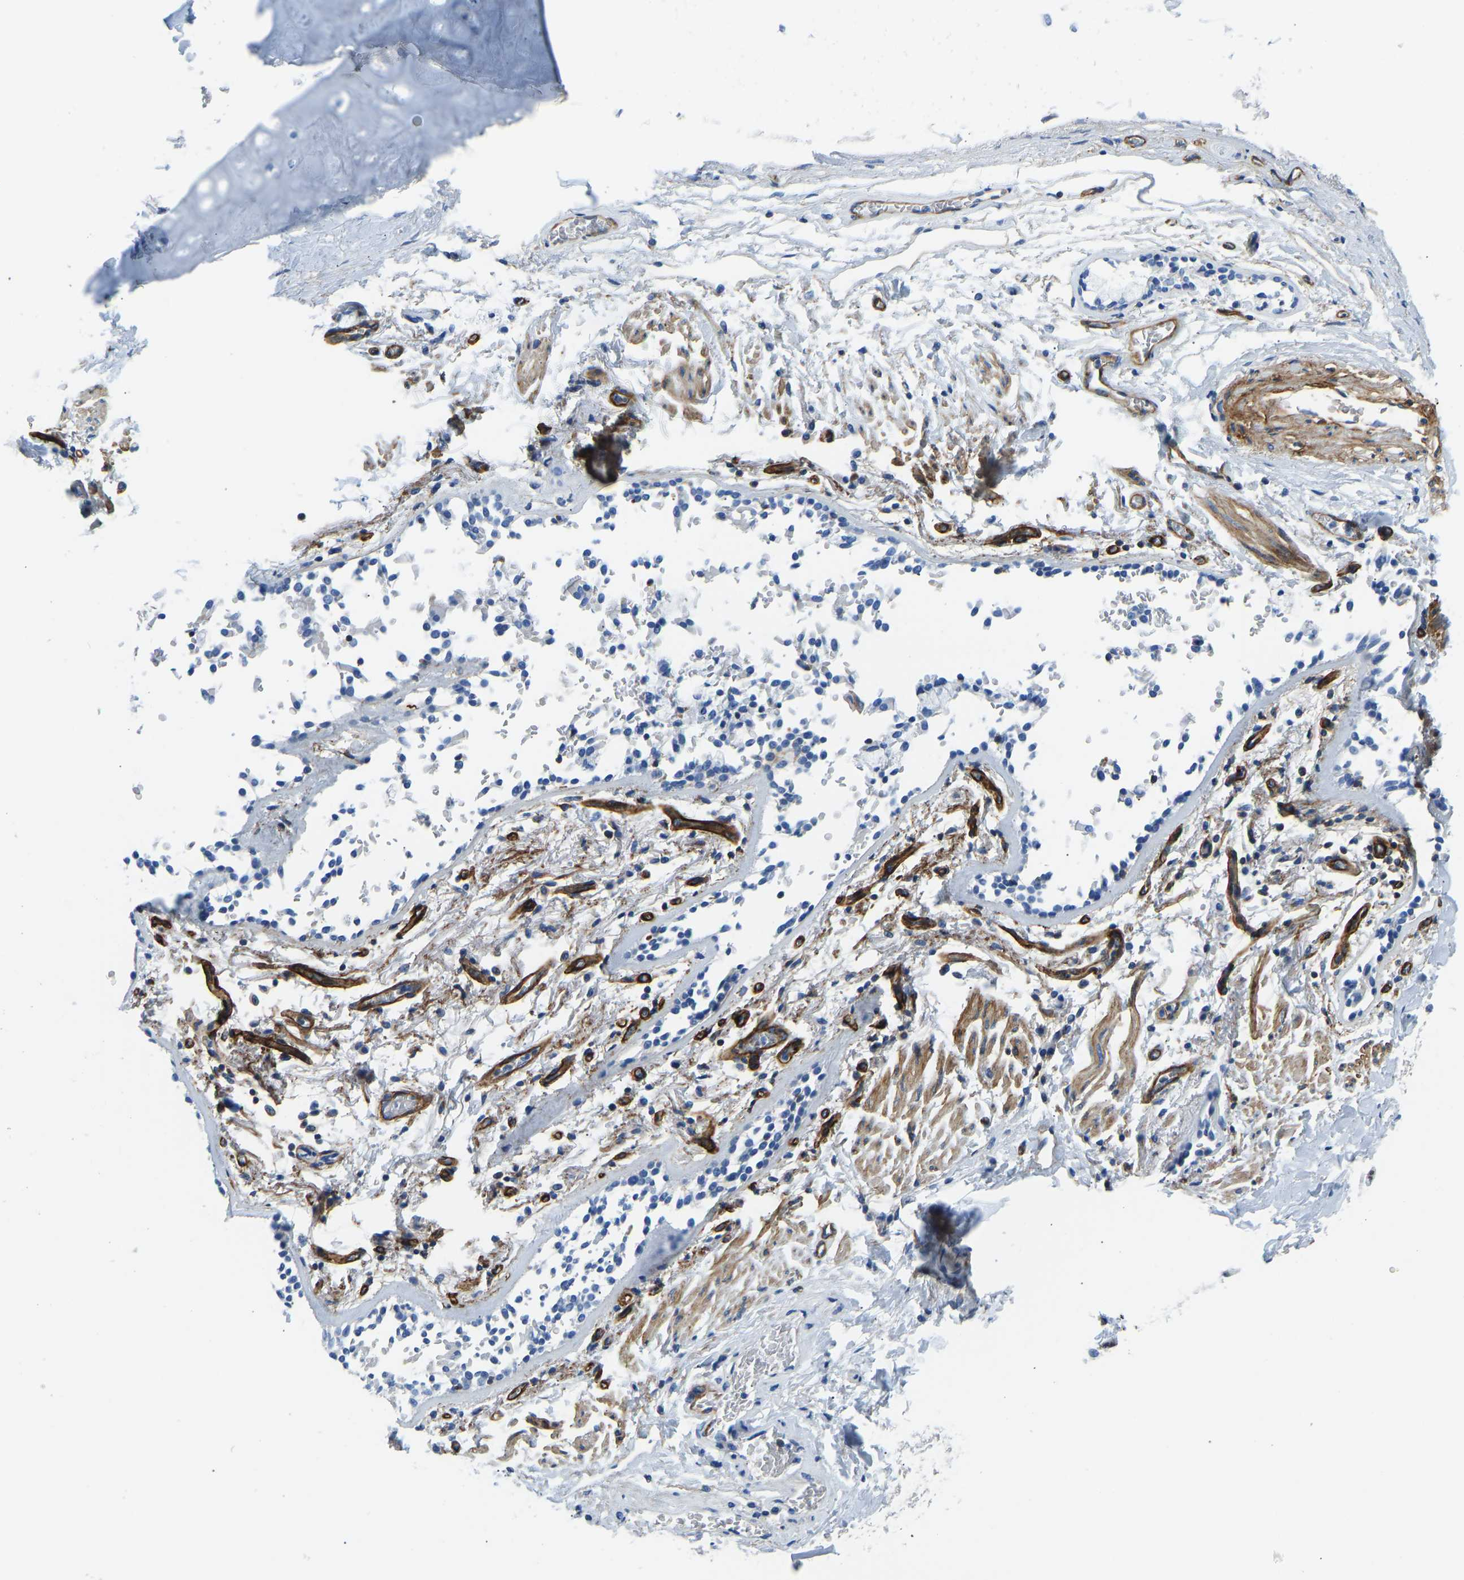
{"staining": {"intensity": "negative", "quantity": "none", "location": "none"}, "tissue": "adipose tissue", "cell_type": "Adipocytes", "image_type": "normal", "snomed": [{"axis": "morphology", "description": "Normal tissue, NOS"}, {"axis": "topography", "description": "Cartilage tissue"}, {"axis": "topography", "description": "Lung"}], "caption": "An immunohistochemistry micrograph of unremarkable adipose tissue is shown. There is no staining in adipocytes of adipose tissue. (DAB (3,3'-diaminobenzidine) immunohistochemistry with hematoxylin counter stain).", "gene": "COL15A1", "patient": {"sex": "female", "age": 77}}